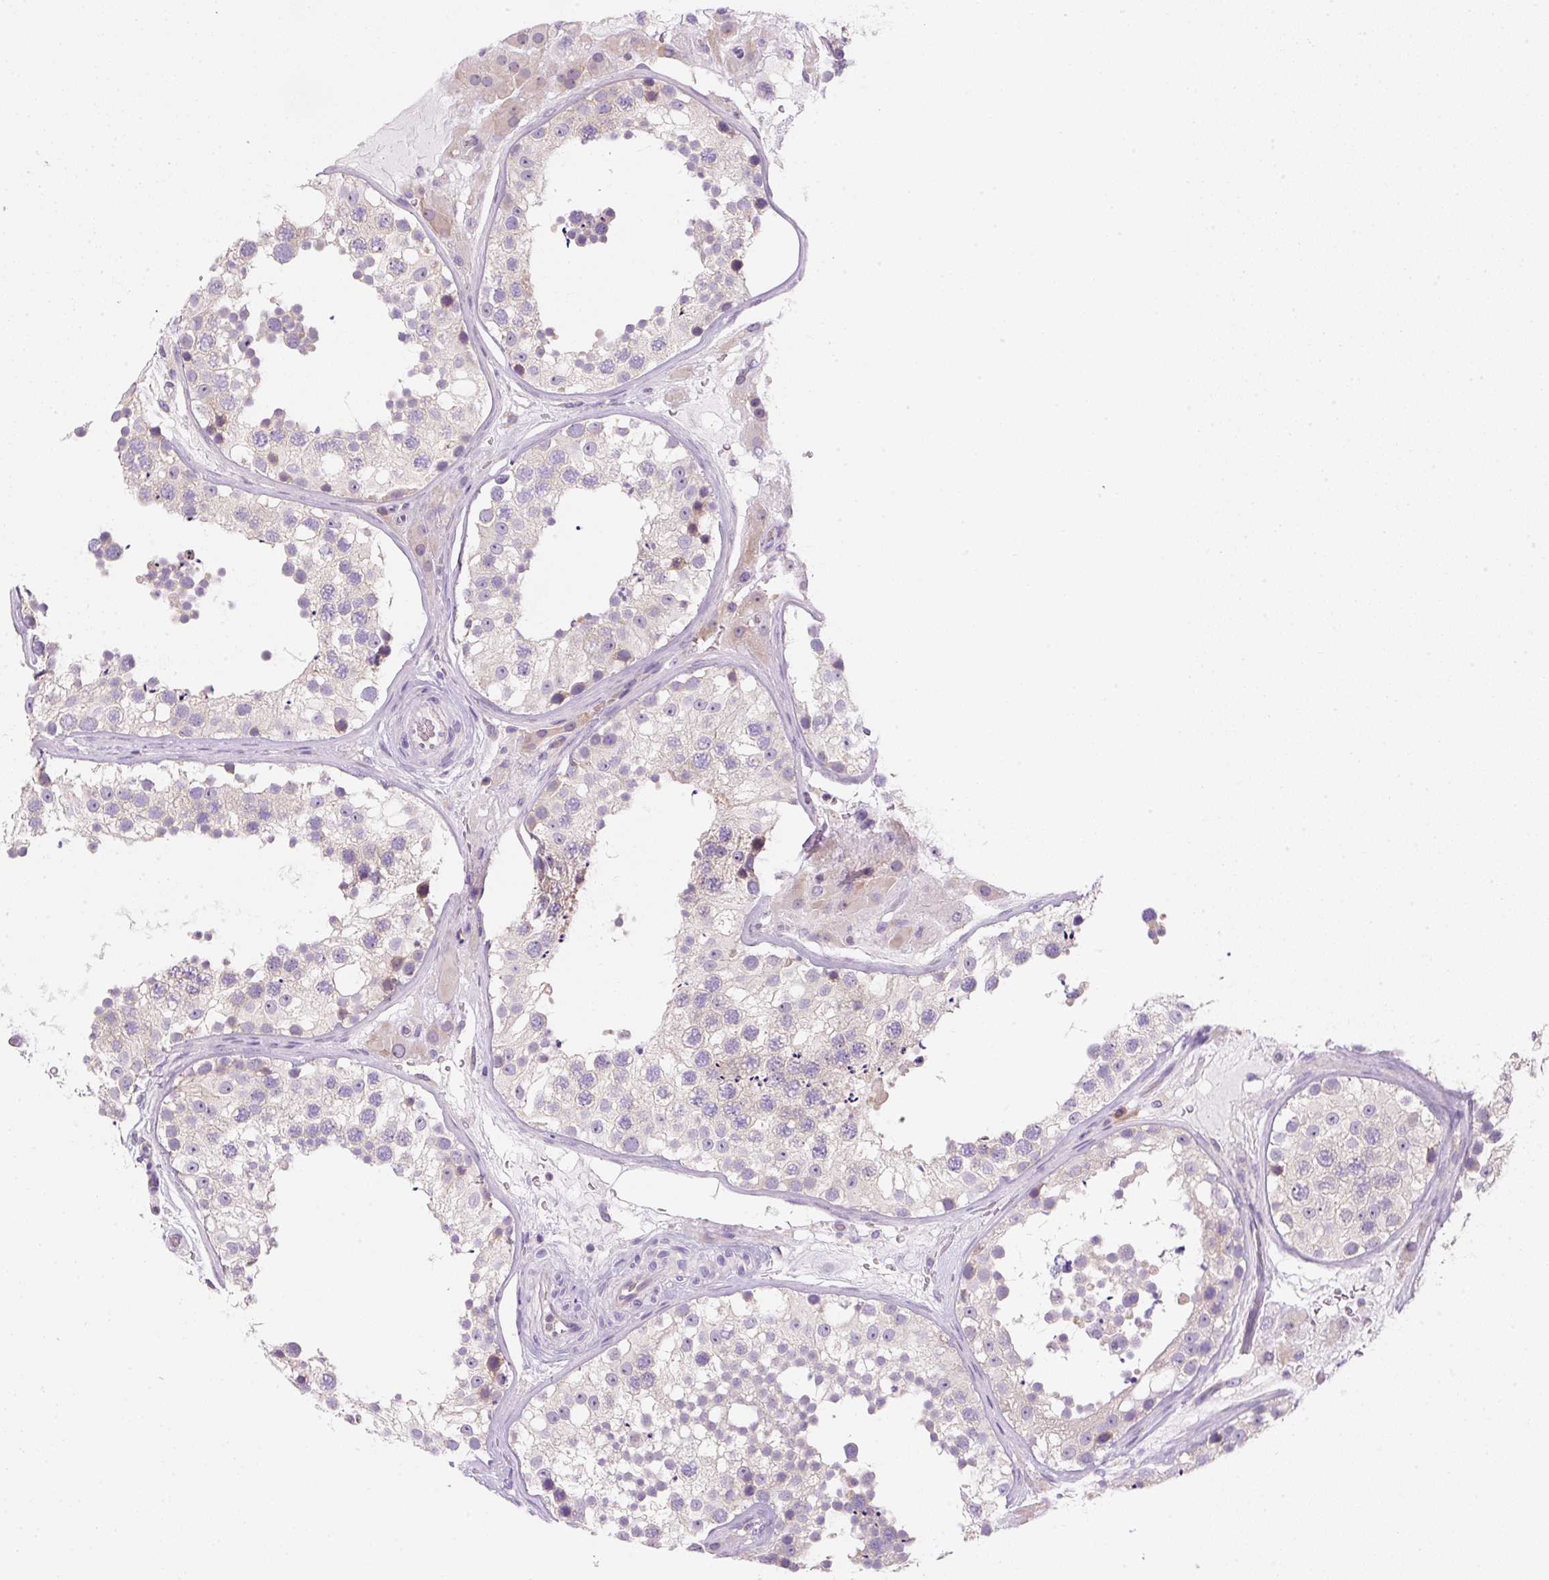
{"staining": {"intensity": "weak", "quantity": "<25%", "location": "cytoplasmic/membranous"}, "tissue": "testis", "cell_type": "Cells in seminiferous ducts", "image_type": "normal", "snomed": [{"axis": "morphology", "description": "Normal tissue, NOS"}, {"axis": "topography", "description": "Testis"}], "caption": "A histopathology image of human testis is negative for staining in cells in seminiferous ducts. Nuclei are stained in blue.", "gene": "RPL18A", "patient": {"sex": "male", "age": 26}}